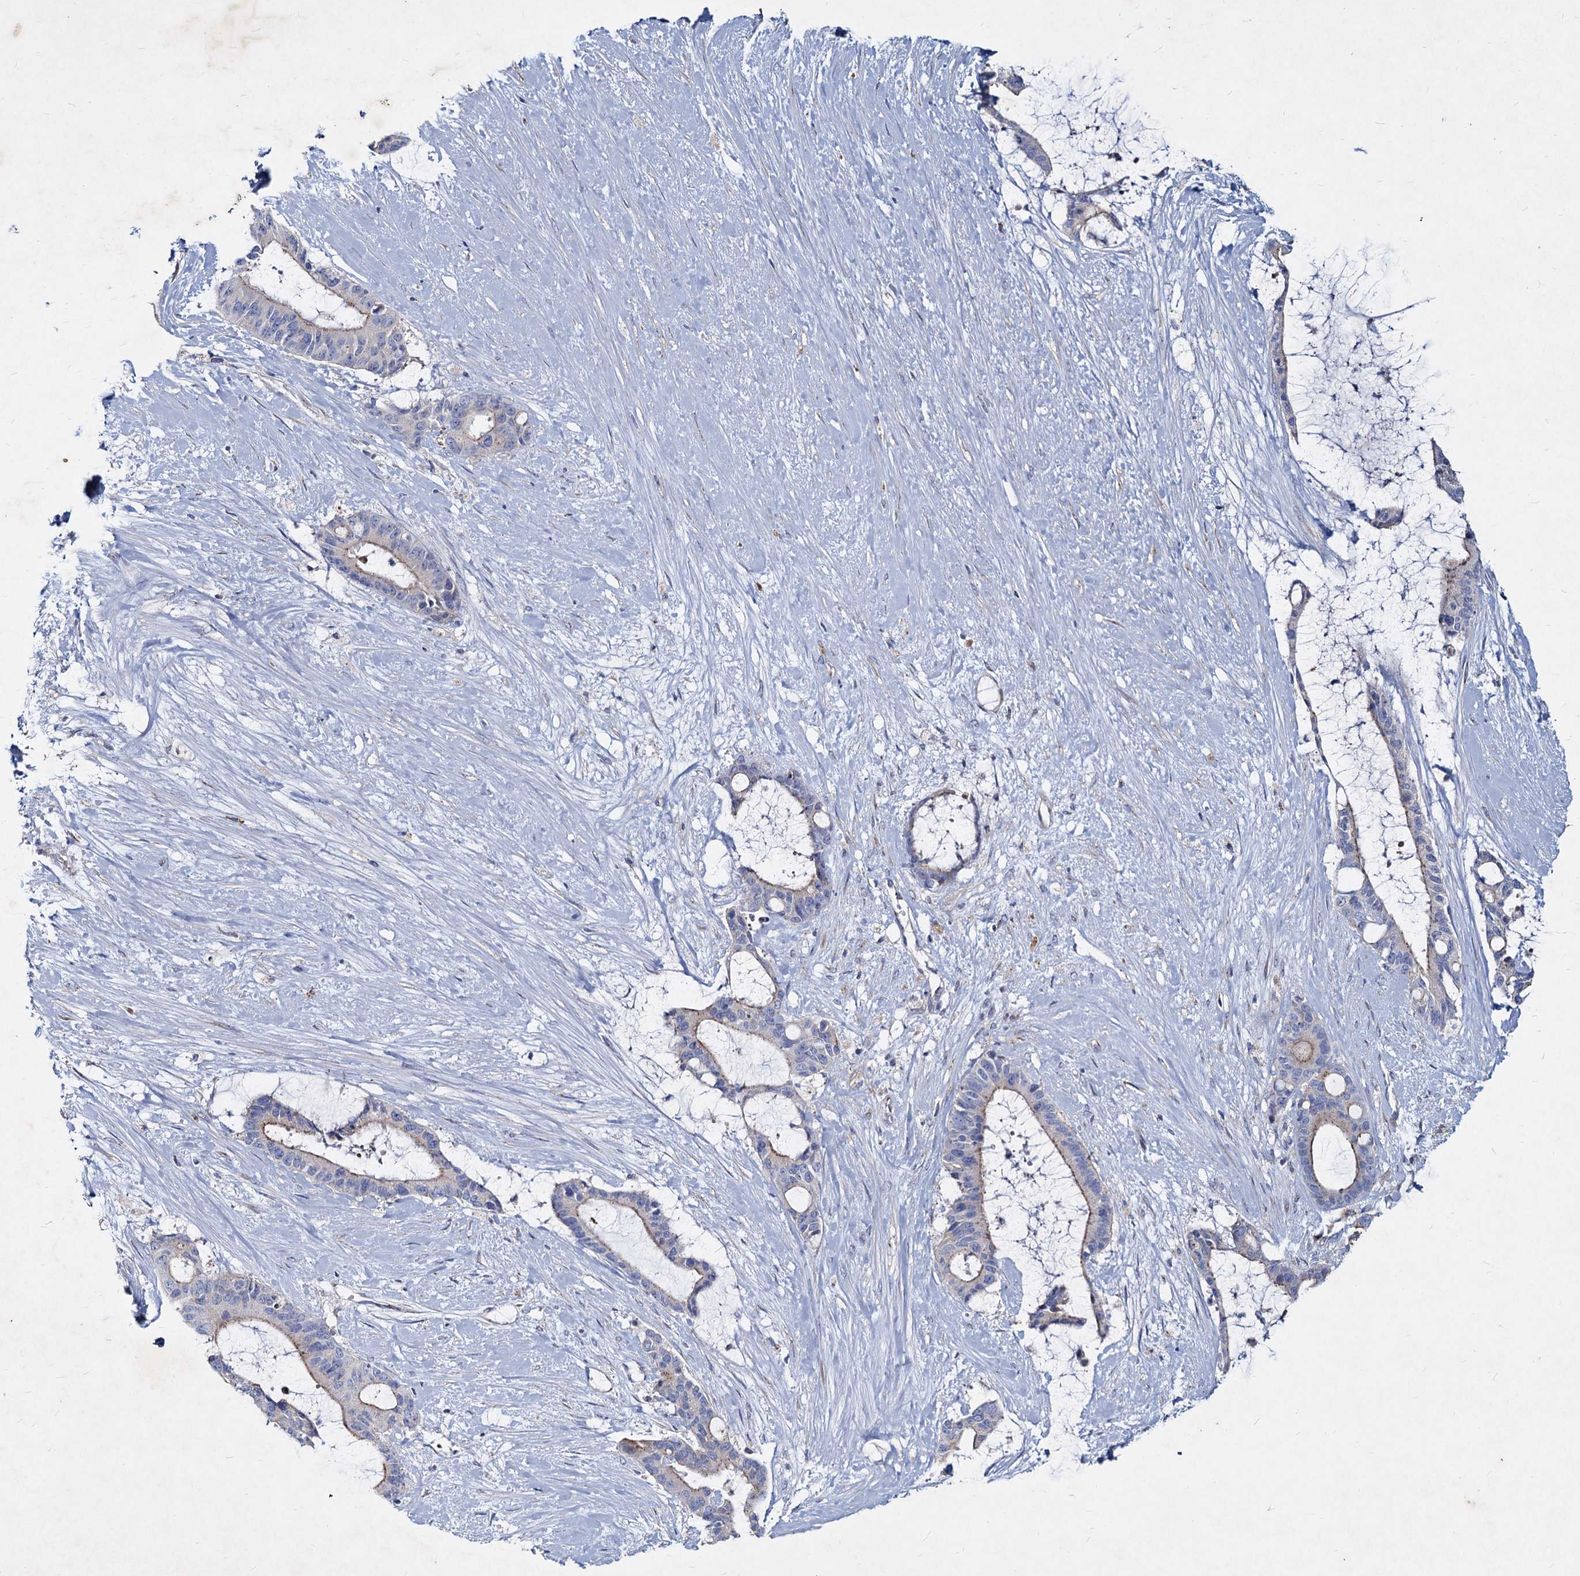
{"staining": {"intensity": "weak", "quantity": "25%-75%", "location": "cytoplasmic/membranous"}, "tissue": "liver cancer", "cell_type": "Tumor cells", "image_type": "cancer", "snomed": [{"axis": "morphology", "description": "Normal tissue, NOS"}, {"axis": "morphology", "description": "Cholangiocarcinoma"}, {"axis": "topography", "description": "Liver"}, {"axis": "topography", "description": "Peripheral nerve tissue"}], "caption": "There is low levels of weak cytoplasmic/membranous expression in tumor cells of liver cancer, as demonstrated by immunohistochemical staining (brown color).", "gene": "AGBL4", "patient": {"sex": "female", "age": 73}}